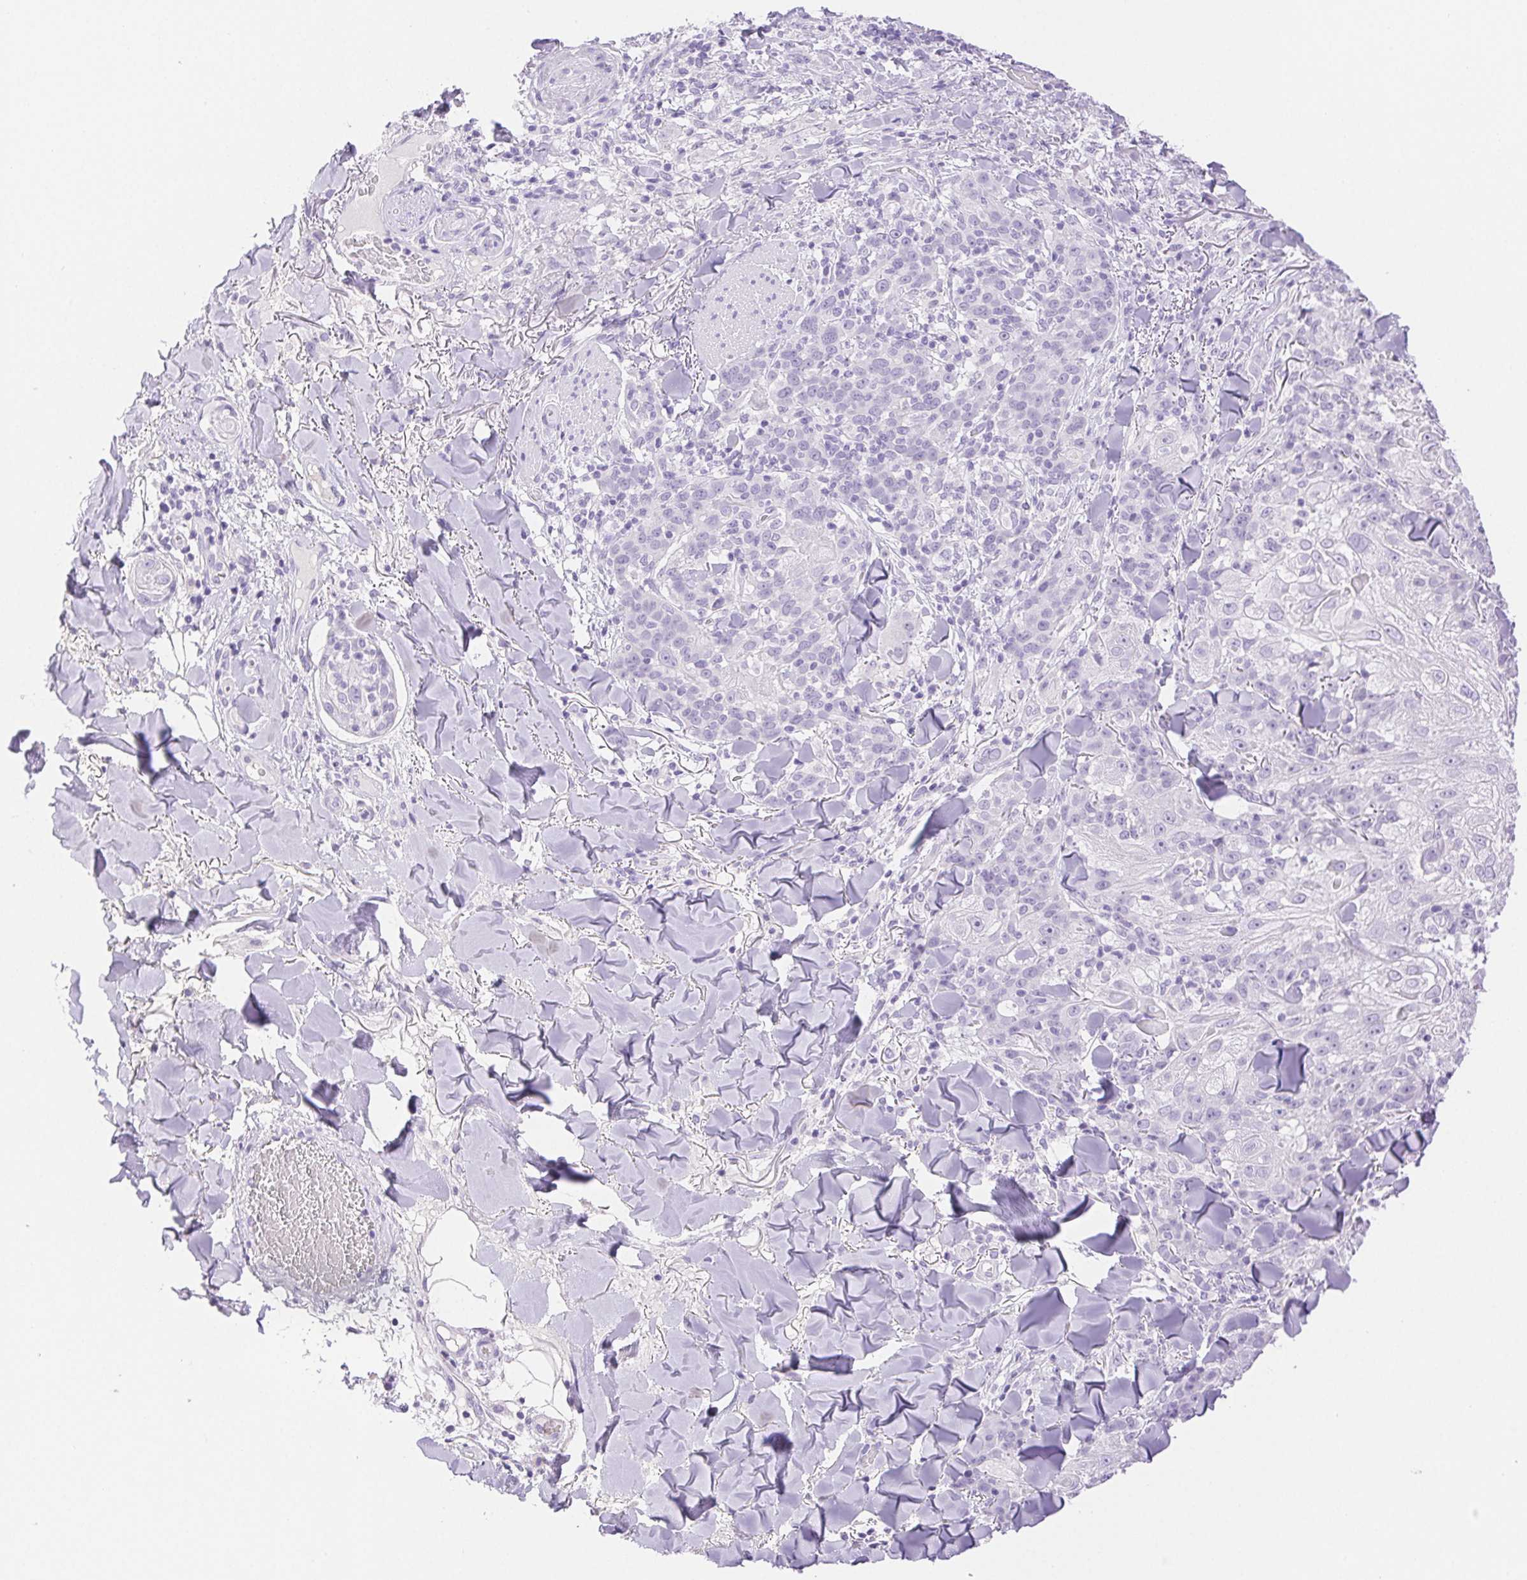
{"staining": {"intensity": "negative", "quantity": "none", "location": "none"}, "tissue": "skin cancer", "cell_type": "Tumor cells", "image_type": "cancer", "snomed": [{"axis": "morphology", "description": "Normal tissue, NOS"}, {"axis": "morphology", "description": "Squamous cell carcinoma, NOS"}, {"axis": "topography", "description": "Skin"}], "caption": "An IHC image of skin cancer (squamous cell carcinoma) is shown. There is no staining in tumor cells of skin cancer (squamous cell carcinoma).", "gene": "SPACA4", "patient": {"sex": "female", "age": 83}}